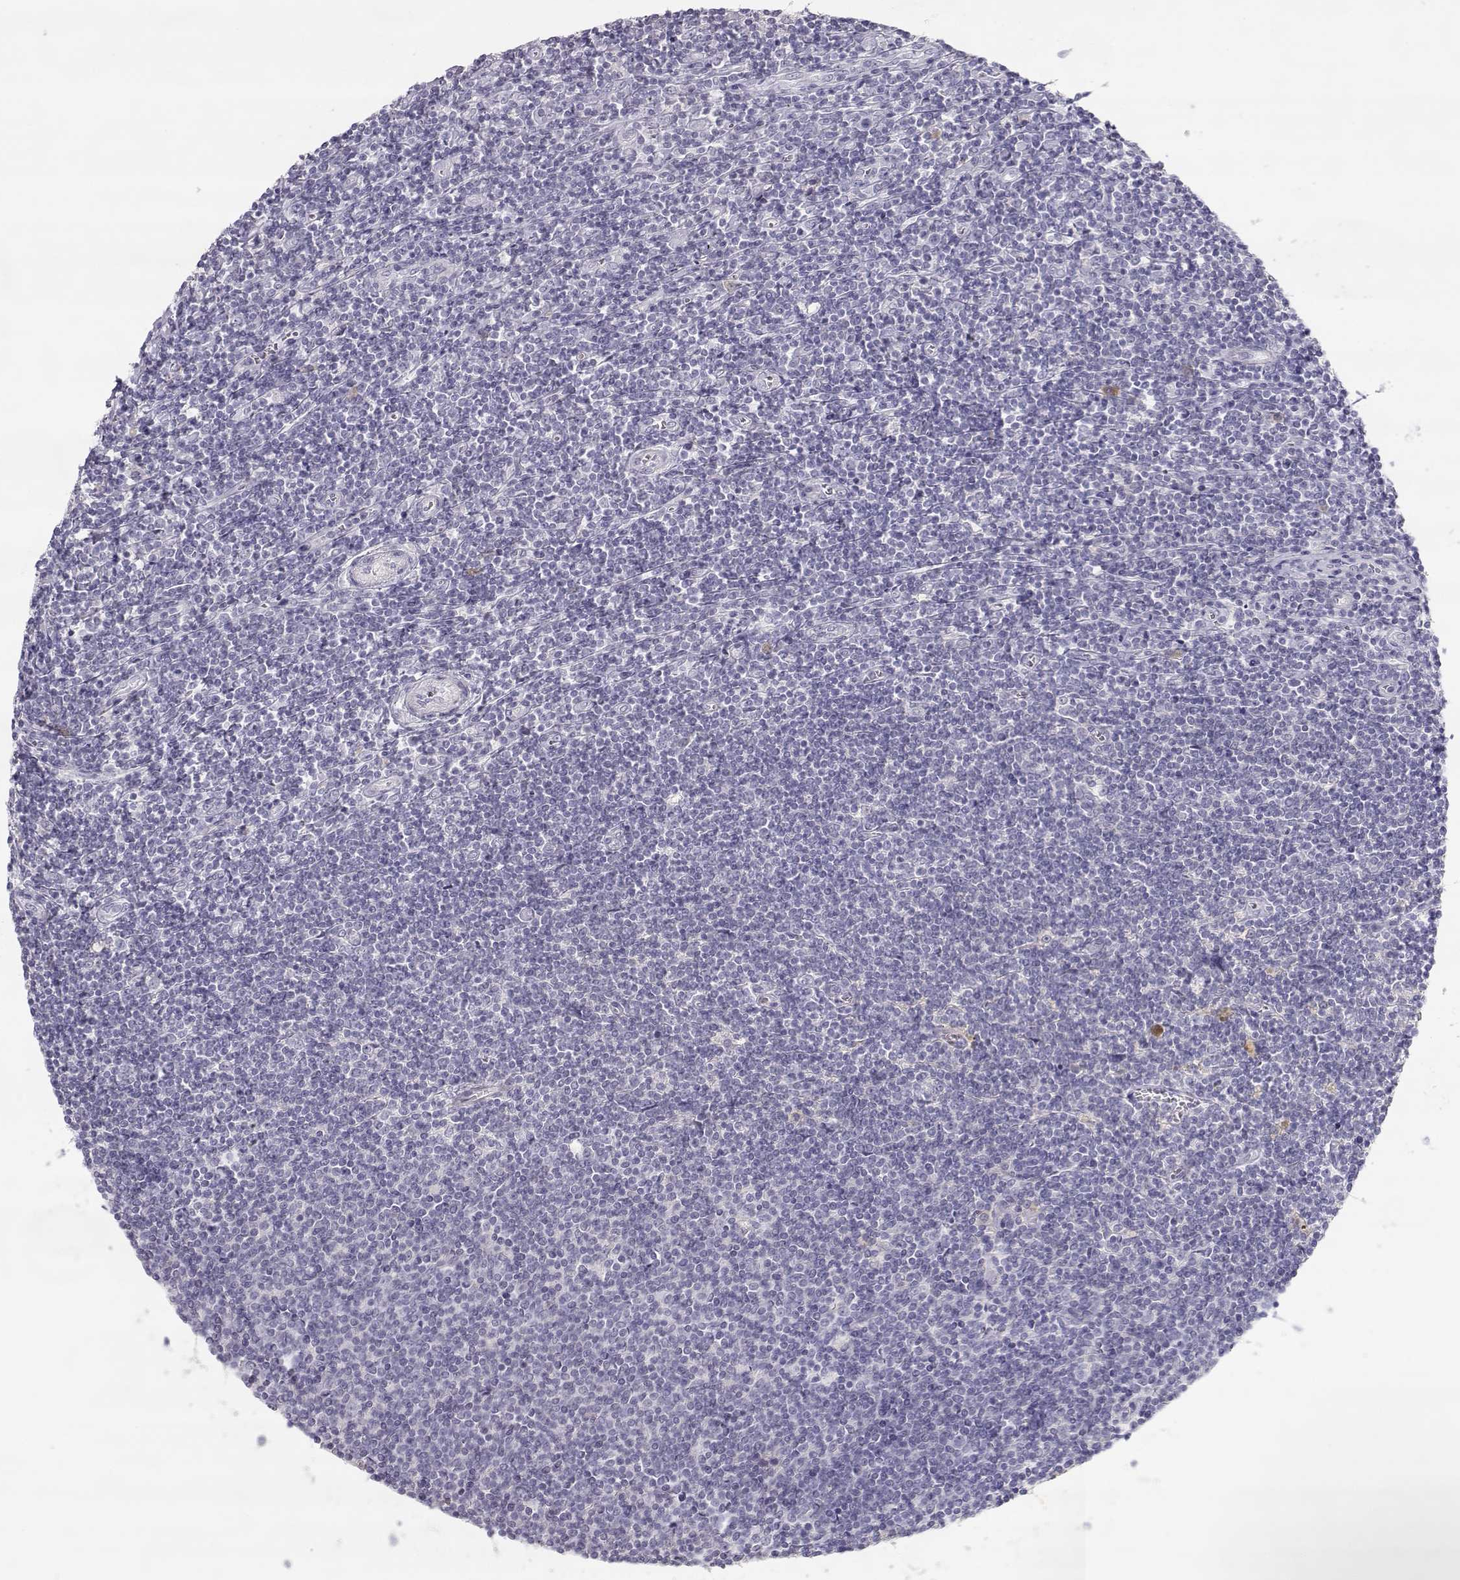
{"staining": {"intensity": "negative", "quantity": "none", "location": "none"}, "tissue": "lymphoma", "cell_type": "Tumor cells", "image_type": "cancer", "snomed": [{"axis": "morphology", "description": "Hodgkin's disease, NOS"}, {"axis": "topography", "description": "Lymph node"}], "caption": "Immunohistochemistry (IHC) image of neoplastic tissue: human Hodgkin's disease stained with DAB (3,3'-diaminobenzidine) exhibits no significant protein positivity in tumor cells.", "gene": "SLCO6A1", "patient": {"sex": "male", "age": 40}}